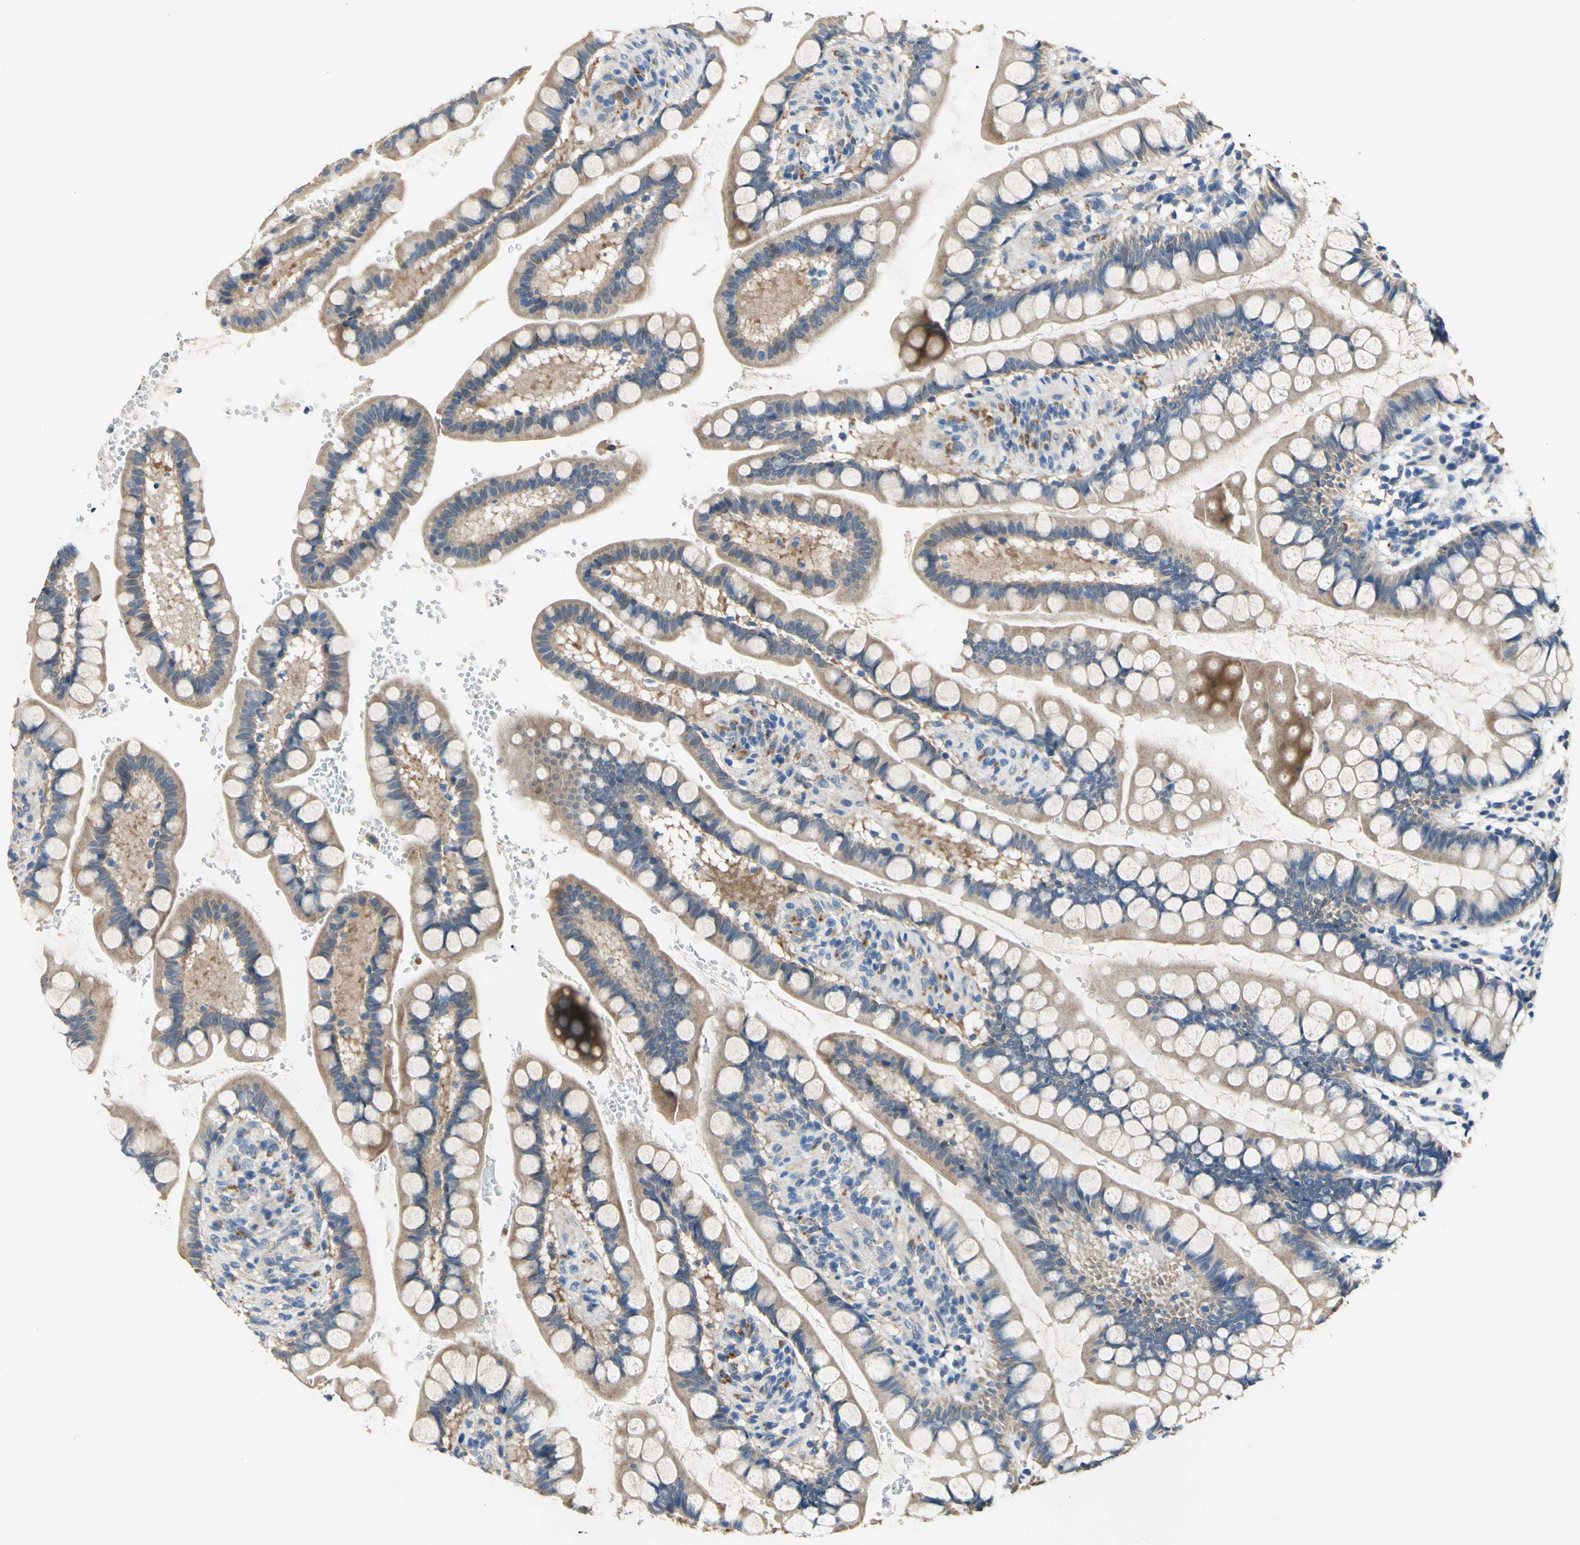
{"staining": {"intensity": "moderate", "quantity": ">75%", "location": "cytoplasmic/membranous"}, "tissue": "small intestine", "cell_type": "Glandular cells", "image_type": "normal", "snomed": [{"axis": "morphology", "description": "Normal tissue, NOS"}, {"axis": "topography", "description": "Small intestine"}], "caption": "Immunohistochemistry (IHC) of benign small intestine demonstrates medium levels of moderate cytoplasmic/membranous positivity in about >75% of glandular cells.", "gene": "RASD2", "patient": {"sex": "female", "age": 58}}